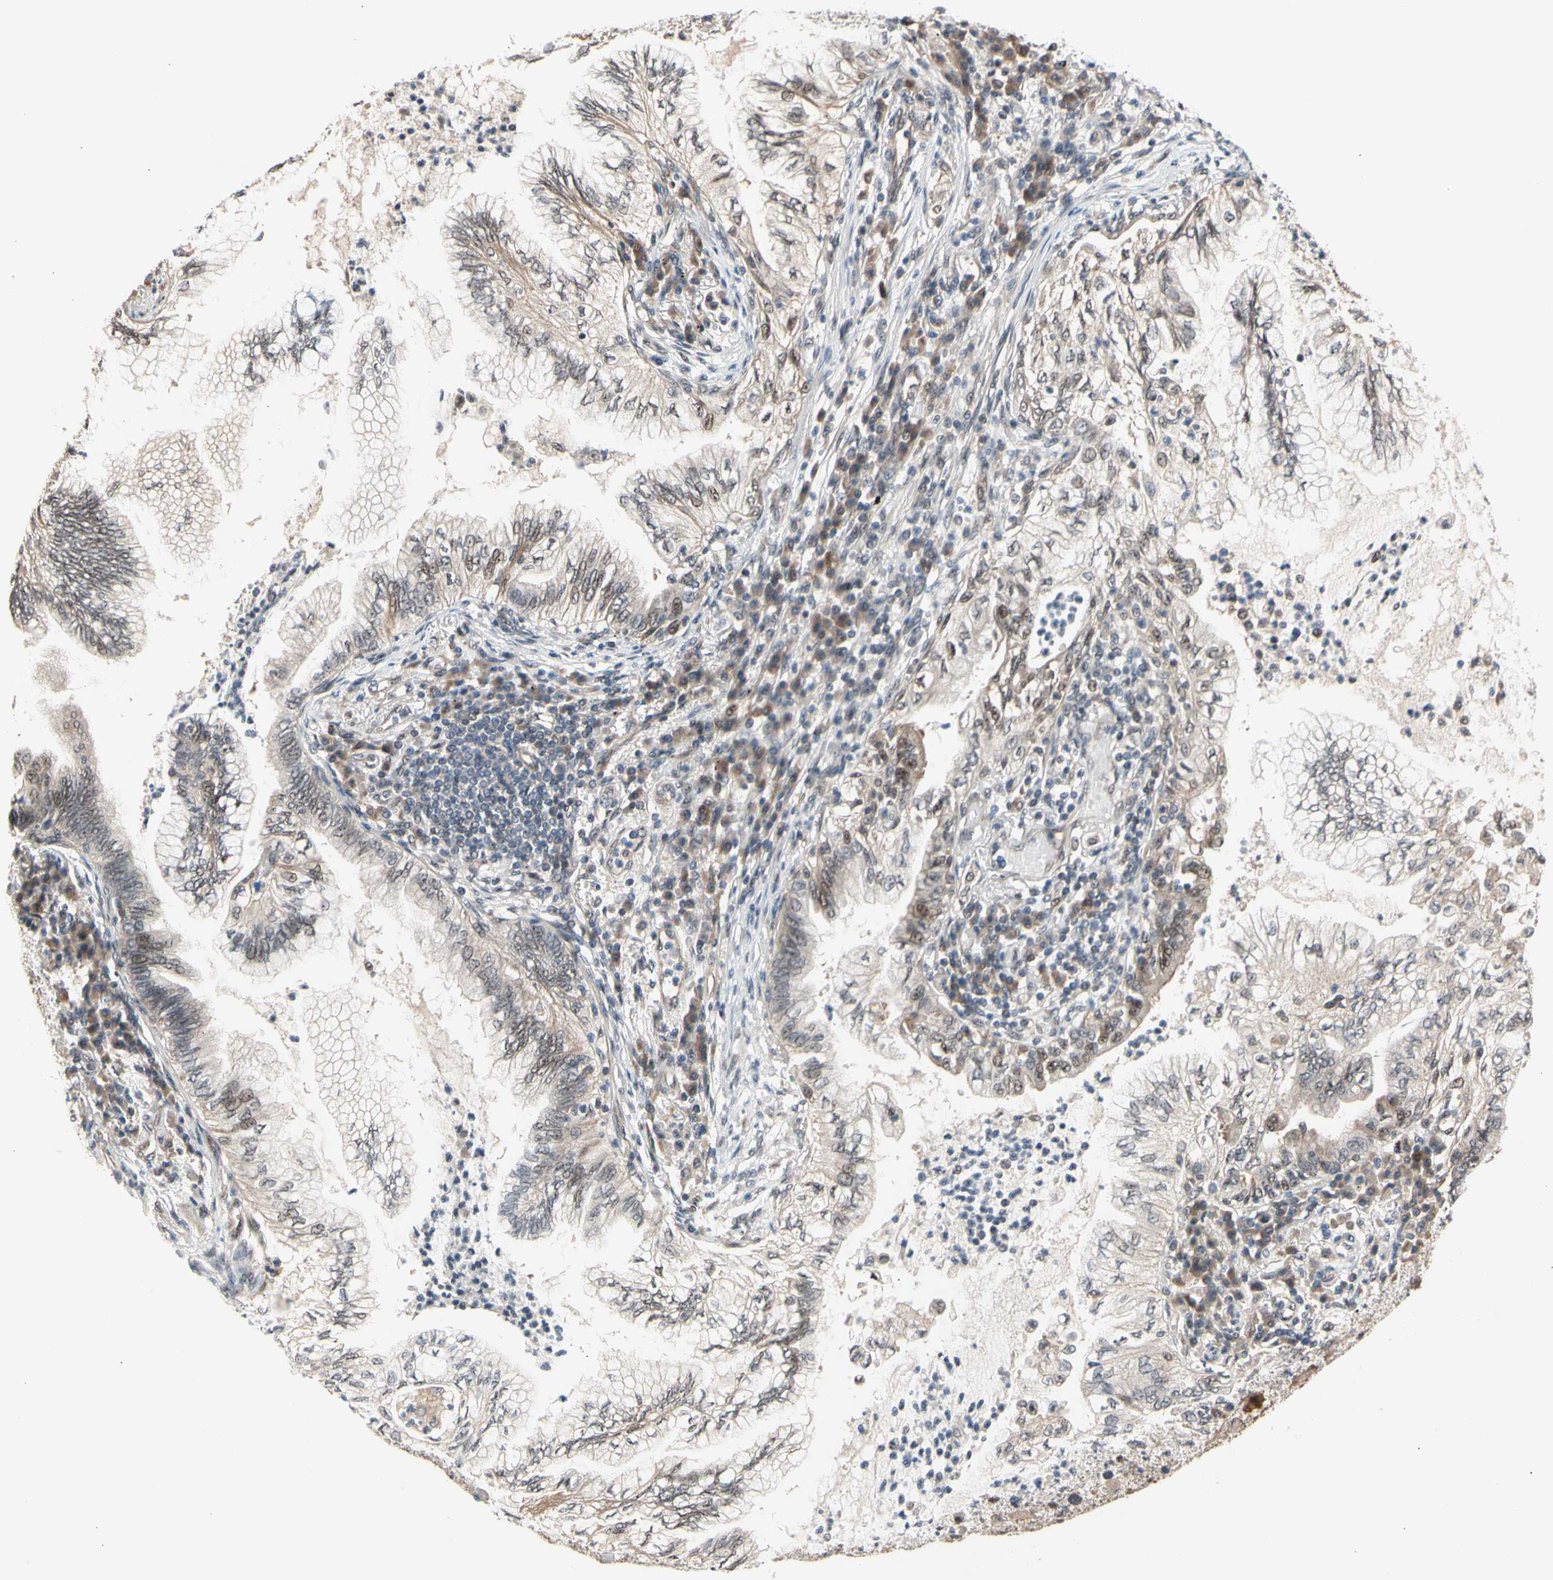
{"staining": {"intensity": "weak", "quantity": "25%-75%", "location": "cytoplasmic/membranous,nuclear"}, "tissue": "lung cancer", "cell_type": "Tumor cells", "image_type": "cancer", "snomed": [{"axis": "morphology", "description": "Normal tissue, NOS"}, {"axis": "morphology", "description": "Adenocarcinoma, NOS"}, {"axis": "topography", "description": "Bronchus"}, {"axis": "topography", "description": "Lung"}], "caption": "Immunohistochemistry (DAB (3,3'-diaminobenzidine)) staining of human lung cancer (adenocarcinoma) reveals weak cytoplasmic/membranous and nuclear protein positivity in approximately 25%-75% of tumor cells.", "gene": "NGEF", "patient": {"sex": "female", "age": 70}}